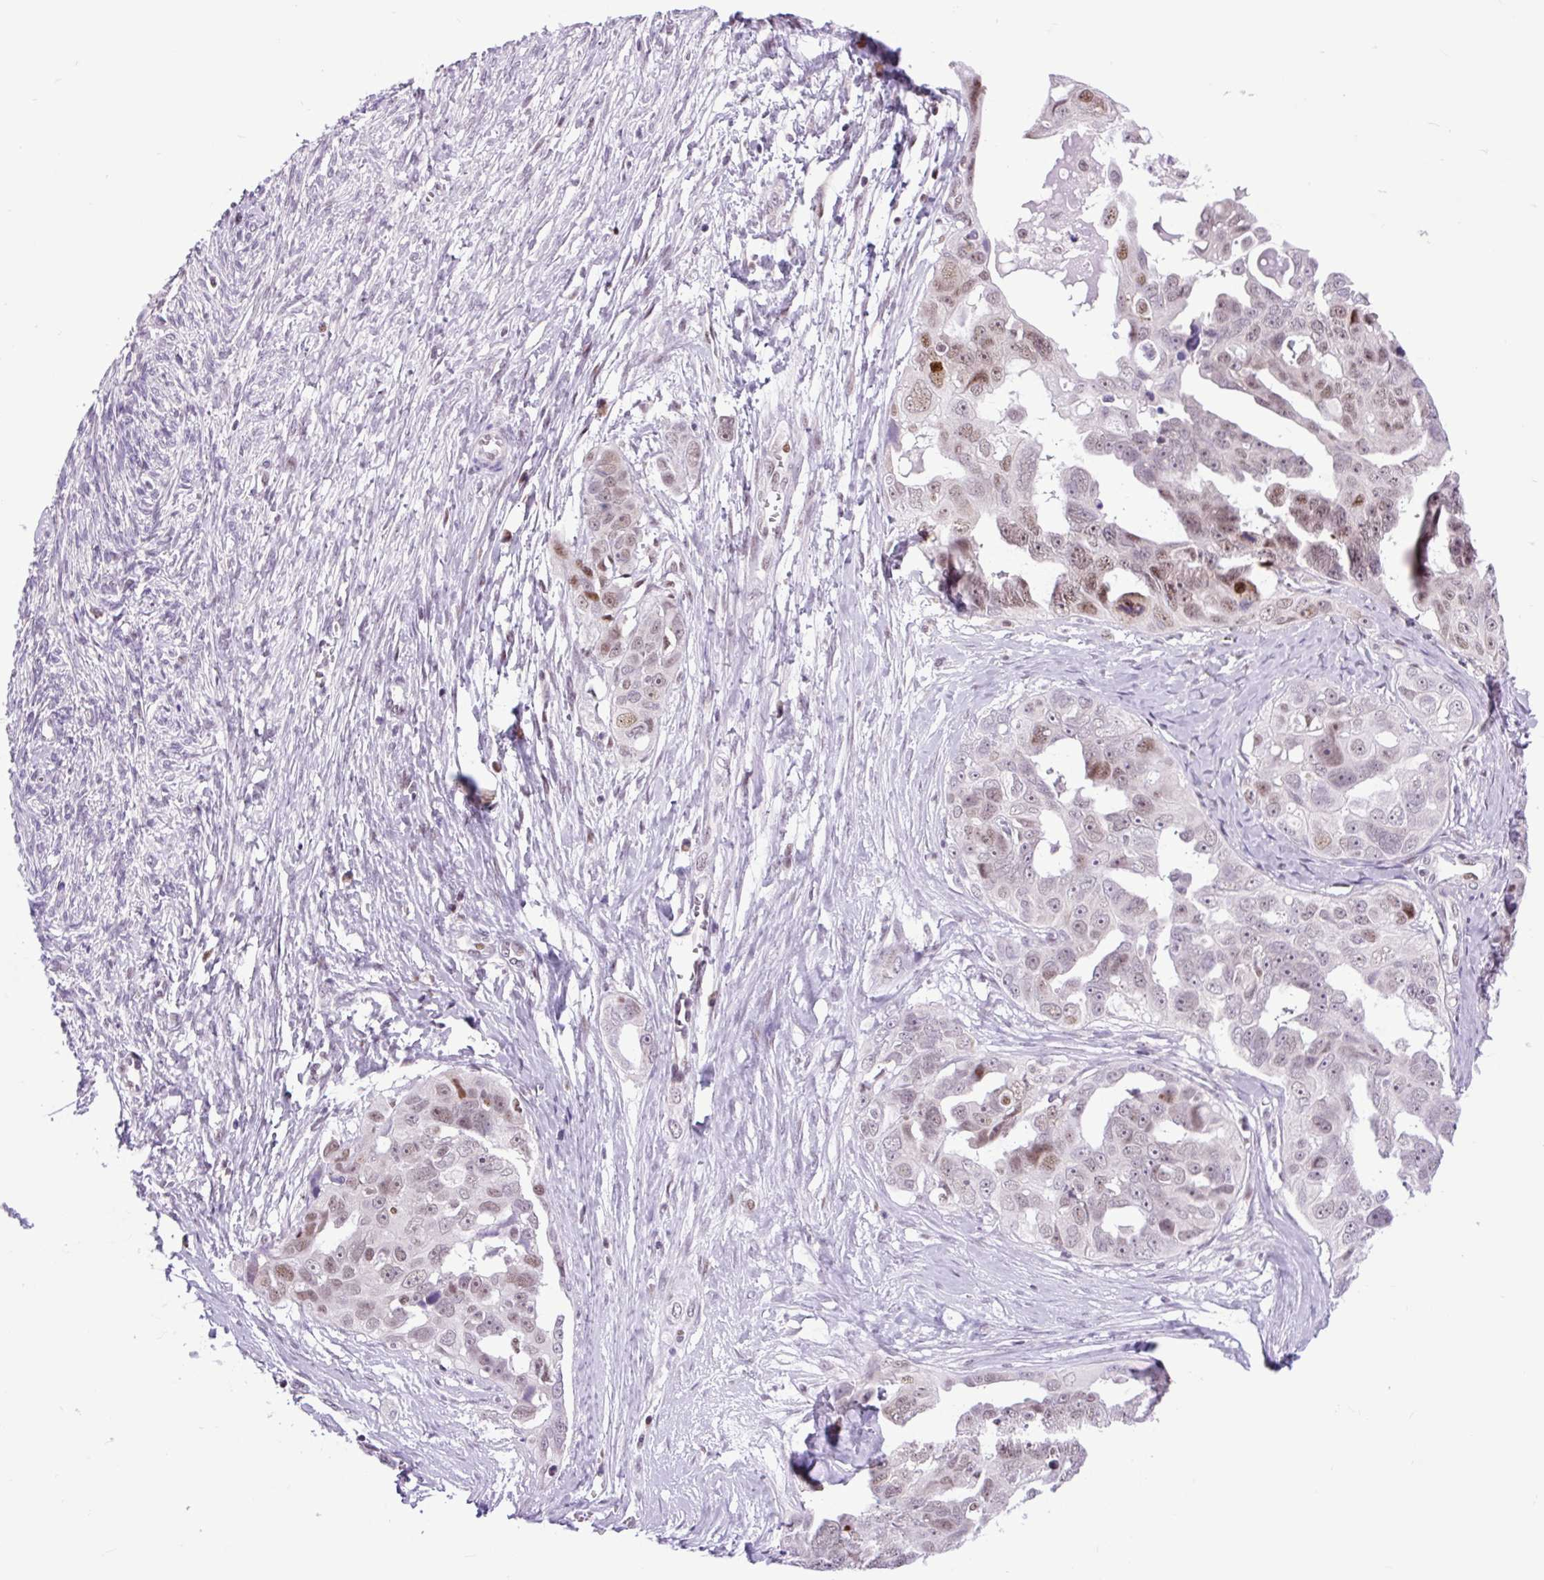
{"staining": {"intensity": "weak", "quantity": ">75%", "location": "nuclear"}, "tissue": "ovarian cancer", "cell_type": "Tumor cells", "image_type": "cancer", "snomed": [{"axis": "morphology", "description": "Carcinoma, endometroid"}, {"axis": "topography", "description": "Ovary"}], "caption": "This is a photomicrograph of immunohistochemistry staining of endometroid carcinoma (ovarian), which shows weak expression in the nuclear of tumor cells.", "gene": "CLK2", "patient": {"sex": "female", "age": 70}}